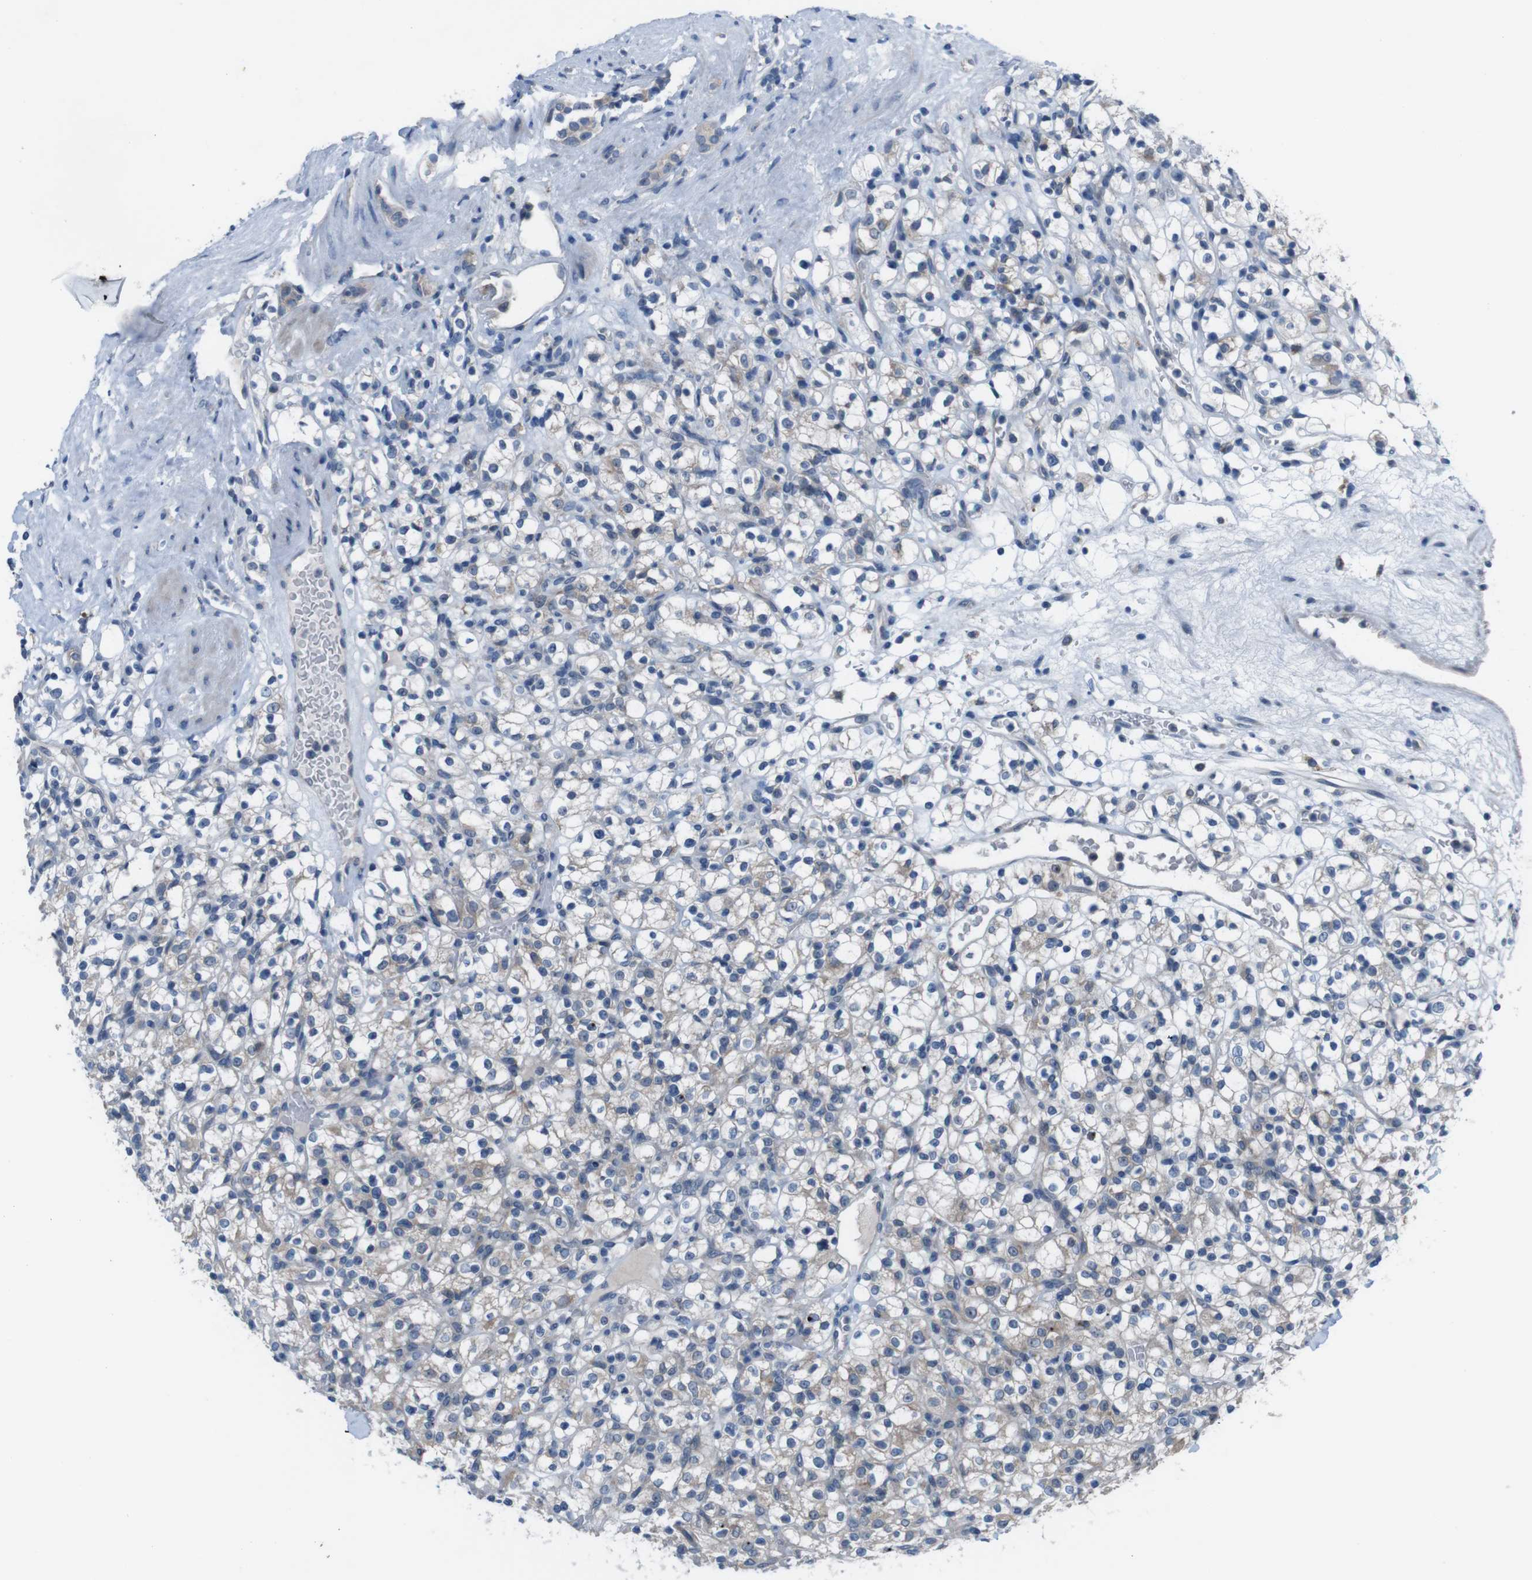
{"staining": {"intensity": "weak", "quantity": "<25%", "location": "cytoplasmic/membranous"}, "tissue": "renal cancer", "cell_type": "Tumor cells", "image_type": "cancer", "snomed": [{"axis": "morphology", "description": "Normal tissue, NOS"}, {"axis": "morphology", "description": "Adenocarcinoma, NOS"}, {"axis": "topography", "description": "Kidney"}], "caption": "This is an immunohistochemistry (IHC) image of renal cancer. There is no positivity in tumor cells.", "gene": "CDH22", "patient": {"sex": "female", "age": 72}}